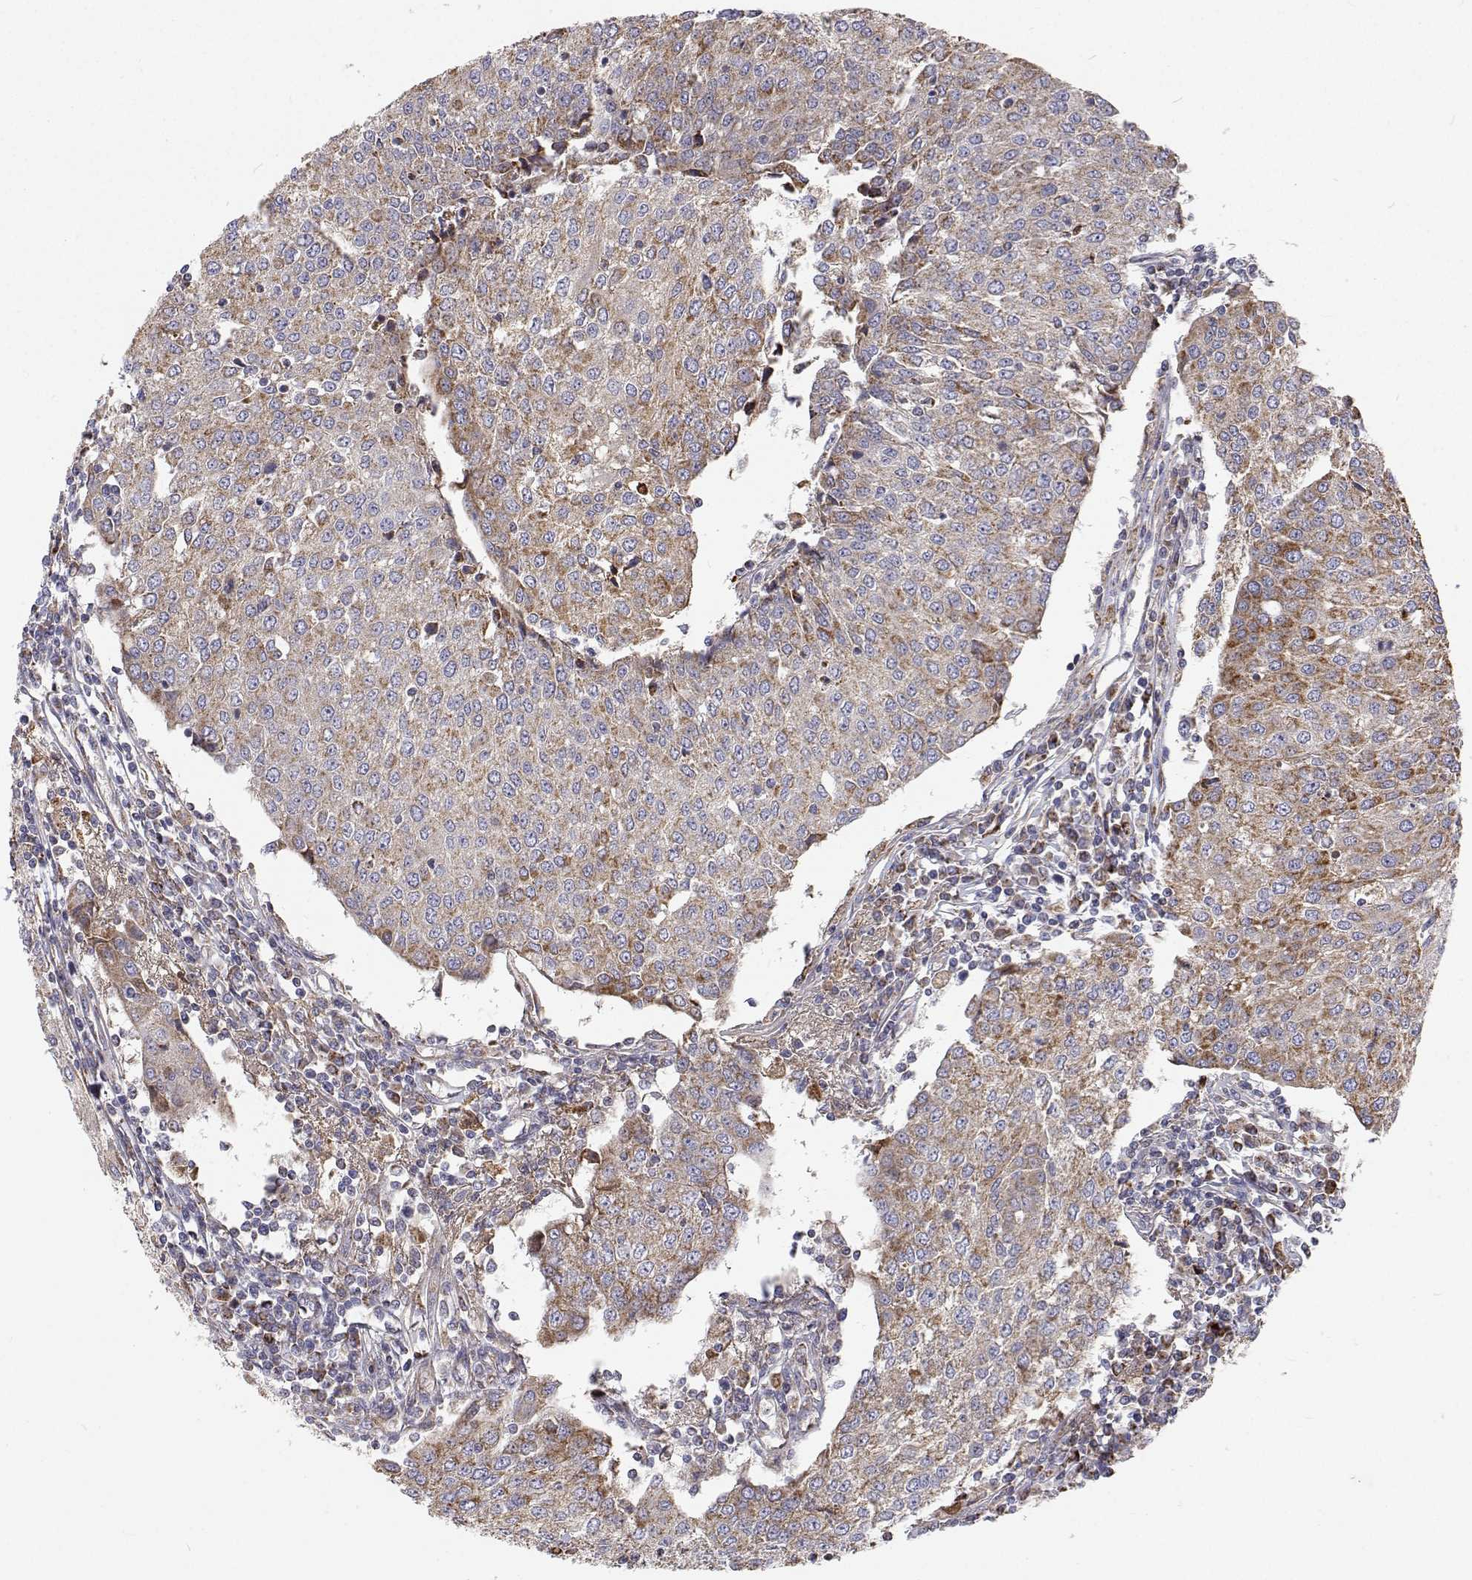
{"staining": {"intensity": "moderate", "quantity": "25%-75%", "location": "cytoplasmic/membranous"}, "tissue": "urothelial cancer", "cell_type": "Tumor cells", "image_type": "cancer", "snomed": [{"axis": "morphology", "description": "Urothelial carcinoma, High grade"}, {"axis": "topography", "description": "Urinary bladder"}], "caption": "A medium amount of moderate cytoplasmic/membranous expression is present in approximately 25%-75% of tumor cells in urothelial cancer tissue. Immunohistochemistry (ihc) stains the protein of interest in brown and the nuclei are stained blue.", "gene": "SPICE1", "patient": {"sex": "female", "age": 85}}